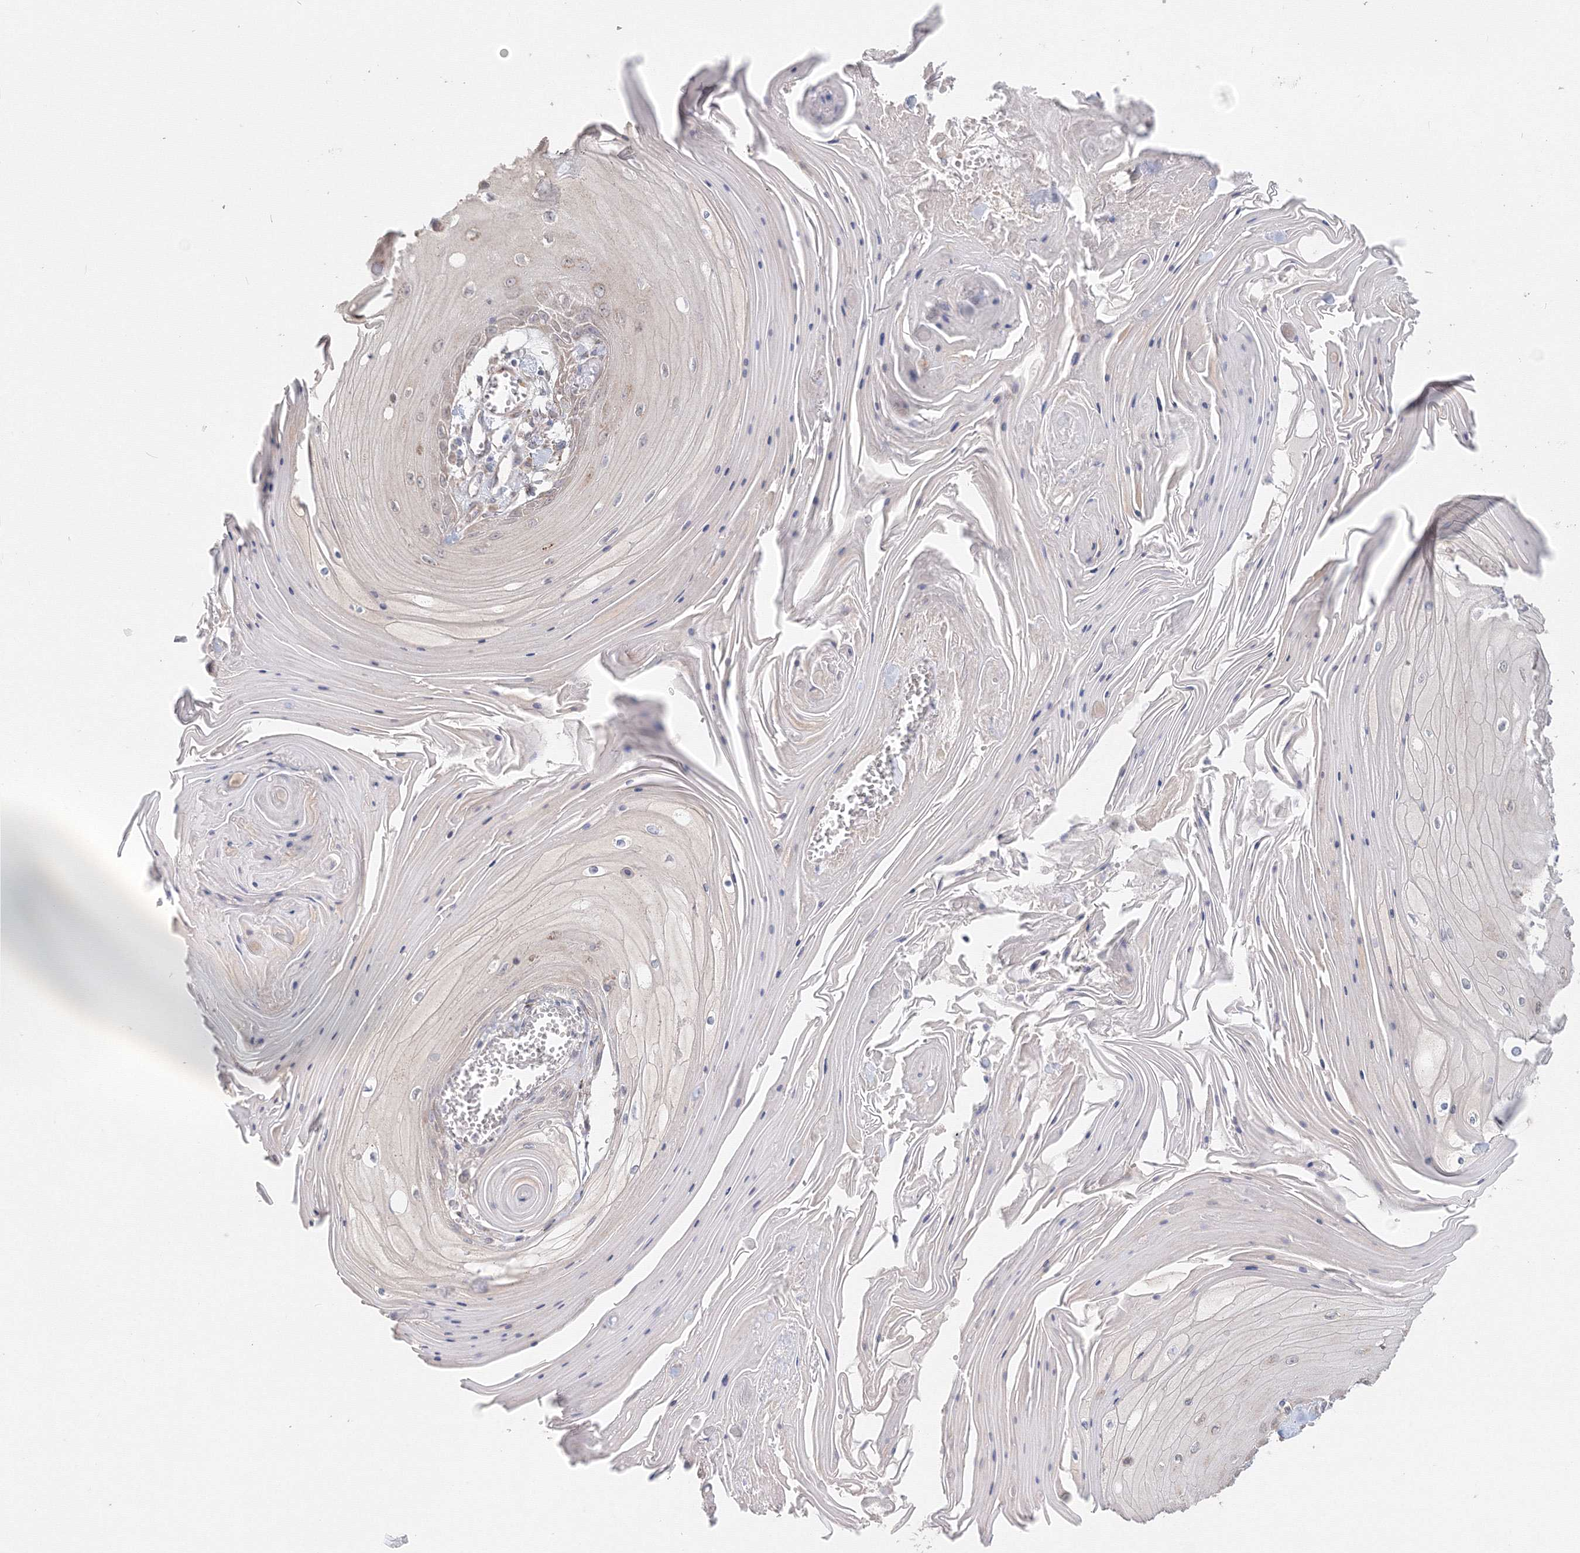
{"staining": {"intensity": "negative", "quantity": "none", "location": "none"}, "tissue": "skin cancer", "cell_type": "Tumor cells", "image_type": "cancer", "snomed": [{"axis": "morphology", "description": "Squamous cell carcinoma, NOS"}, {"axis": "topography", "description": "Skin"}], "caption": "DAB immunohistochemical staining of squamous cell carcinoma (skin) demonstrates no significant expression in tumor cells.", "gene": "DHRS12", "patient": {"sex": "male", "age": 74}}